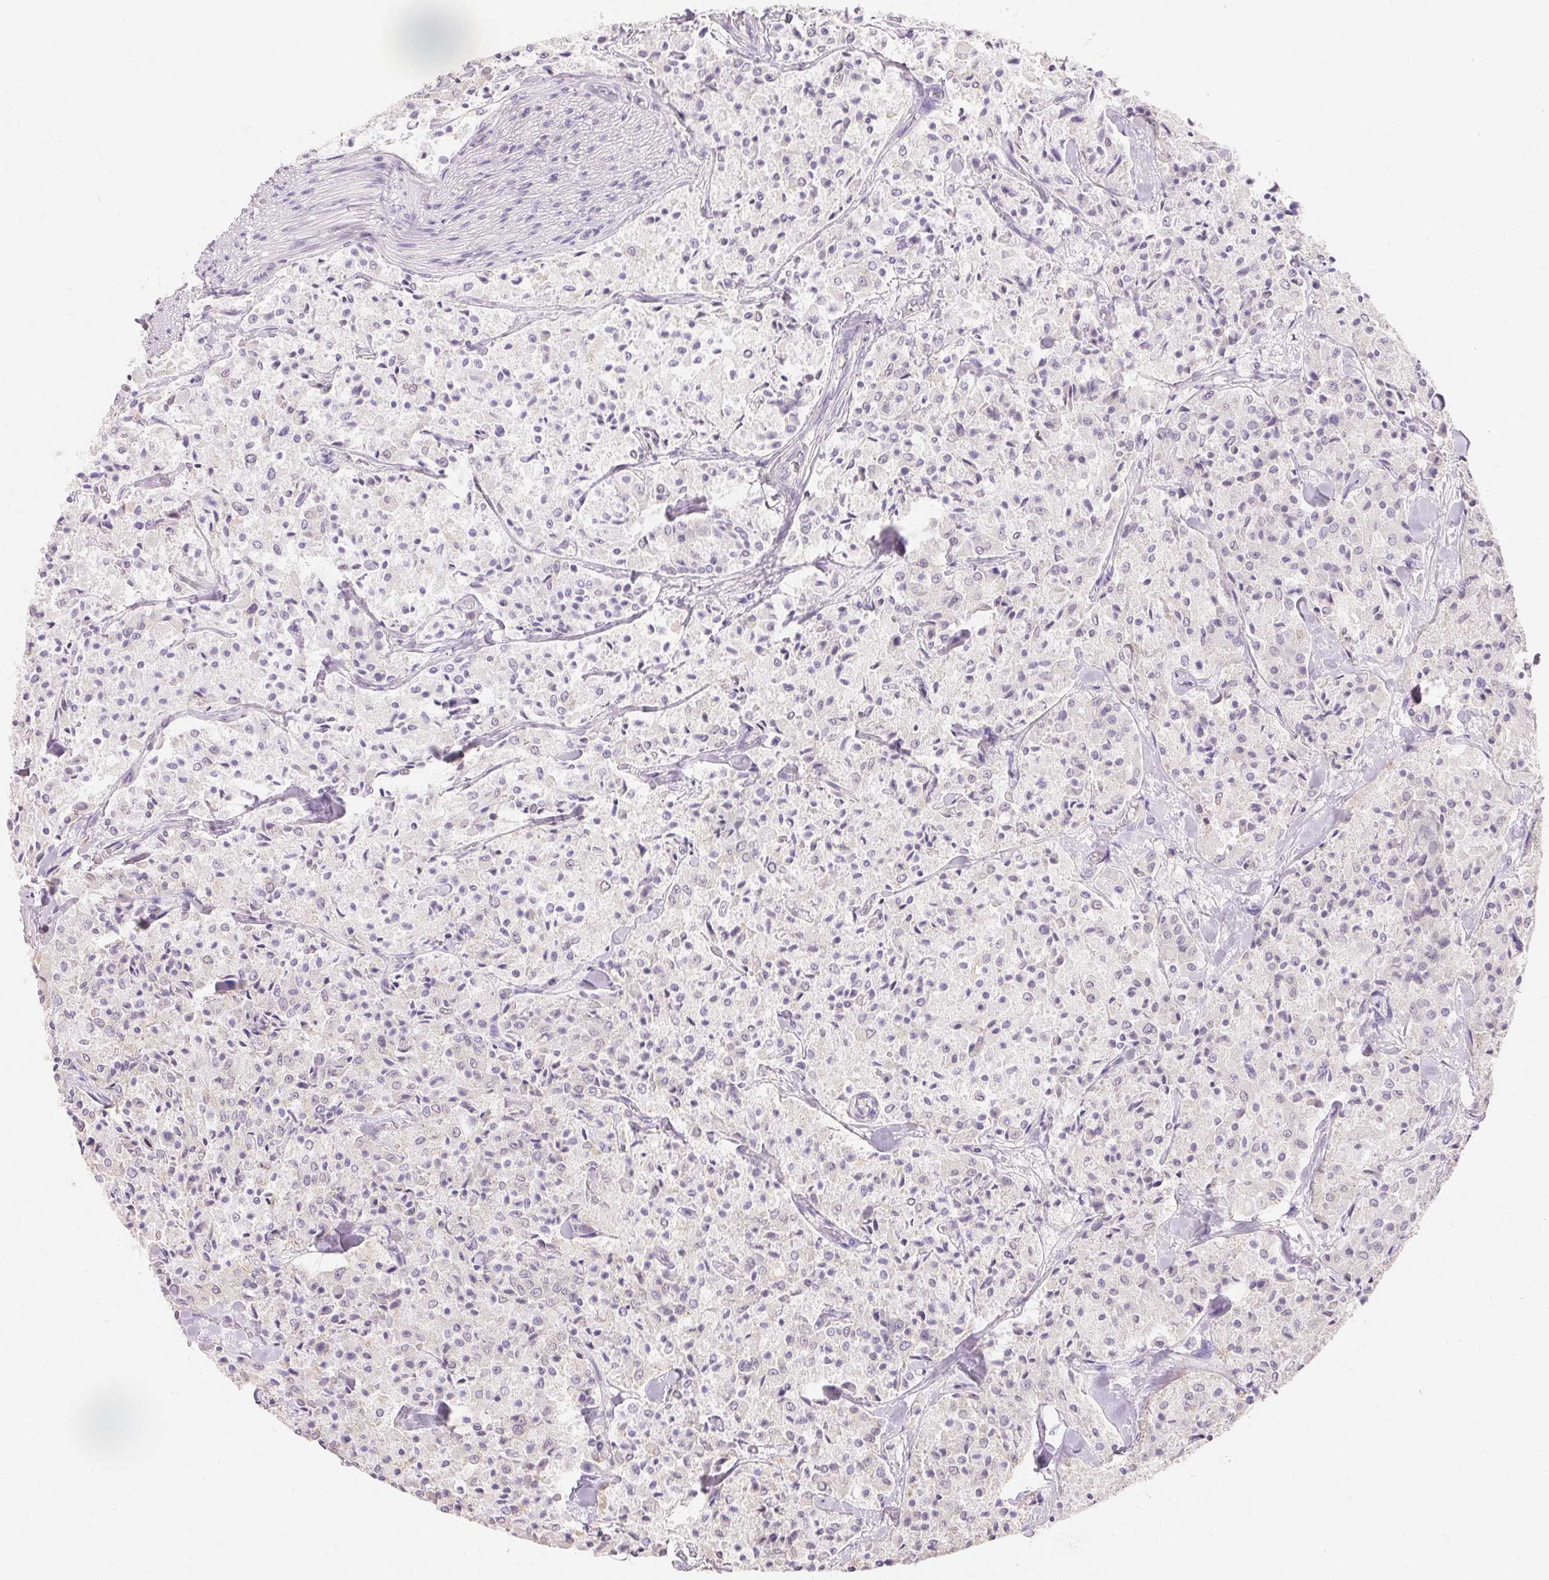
{"staining": {"intensity": "negative", "quantity": "none", "location": "none"}, "tissue": "carcinoid", "cell_type": "Tumor cells", "image_type": "cancer", "snomed": [{"axis": "morphology", "description": "Carcinoid, malignant, NOS"}, {"axis": "topography", "description": "Lung"}], "caption": "Micrograph shows no protein staining in tumor cells of carcinoid tissue.", "gene": "MAP7D2", "patient": {"sex": "male", "age": 71}}